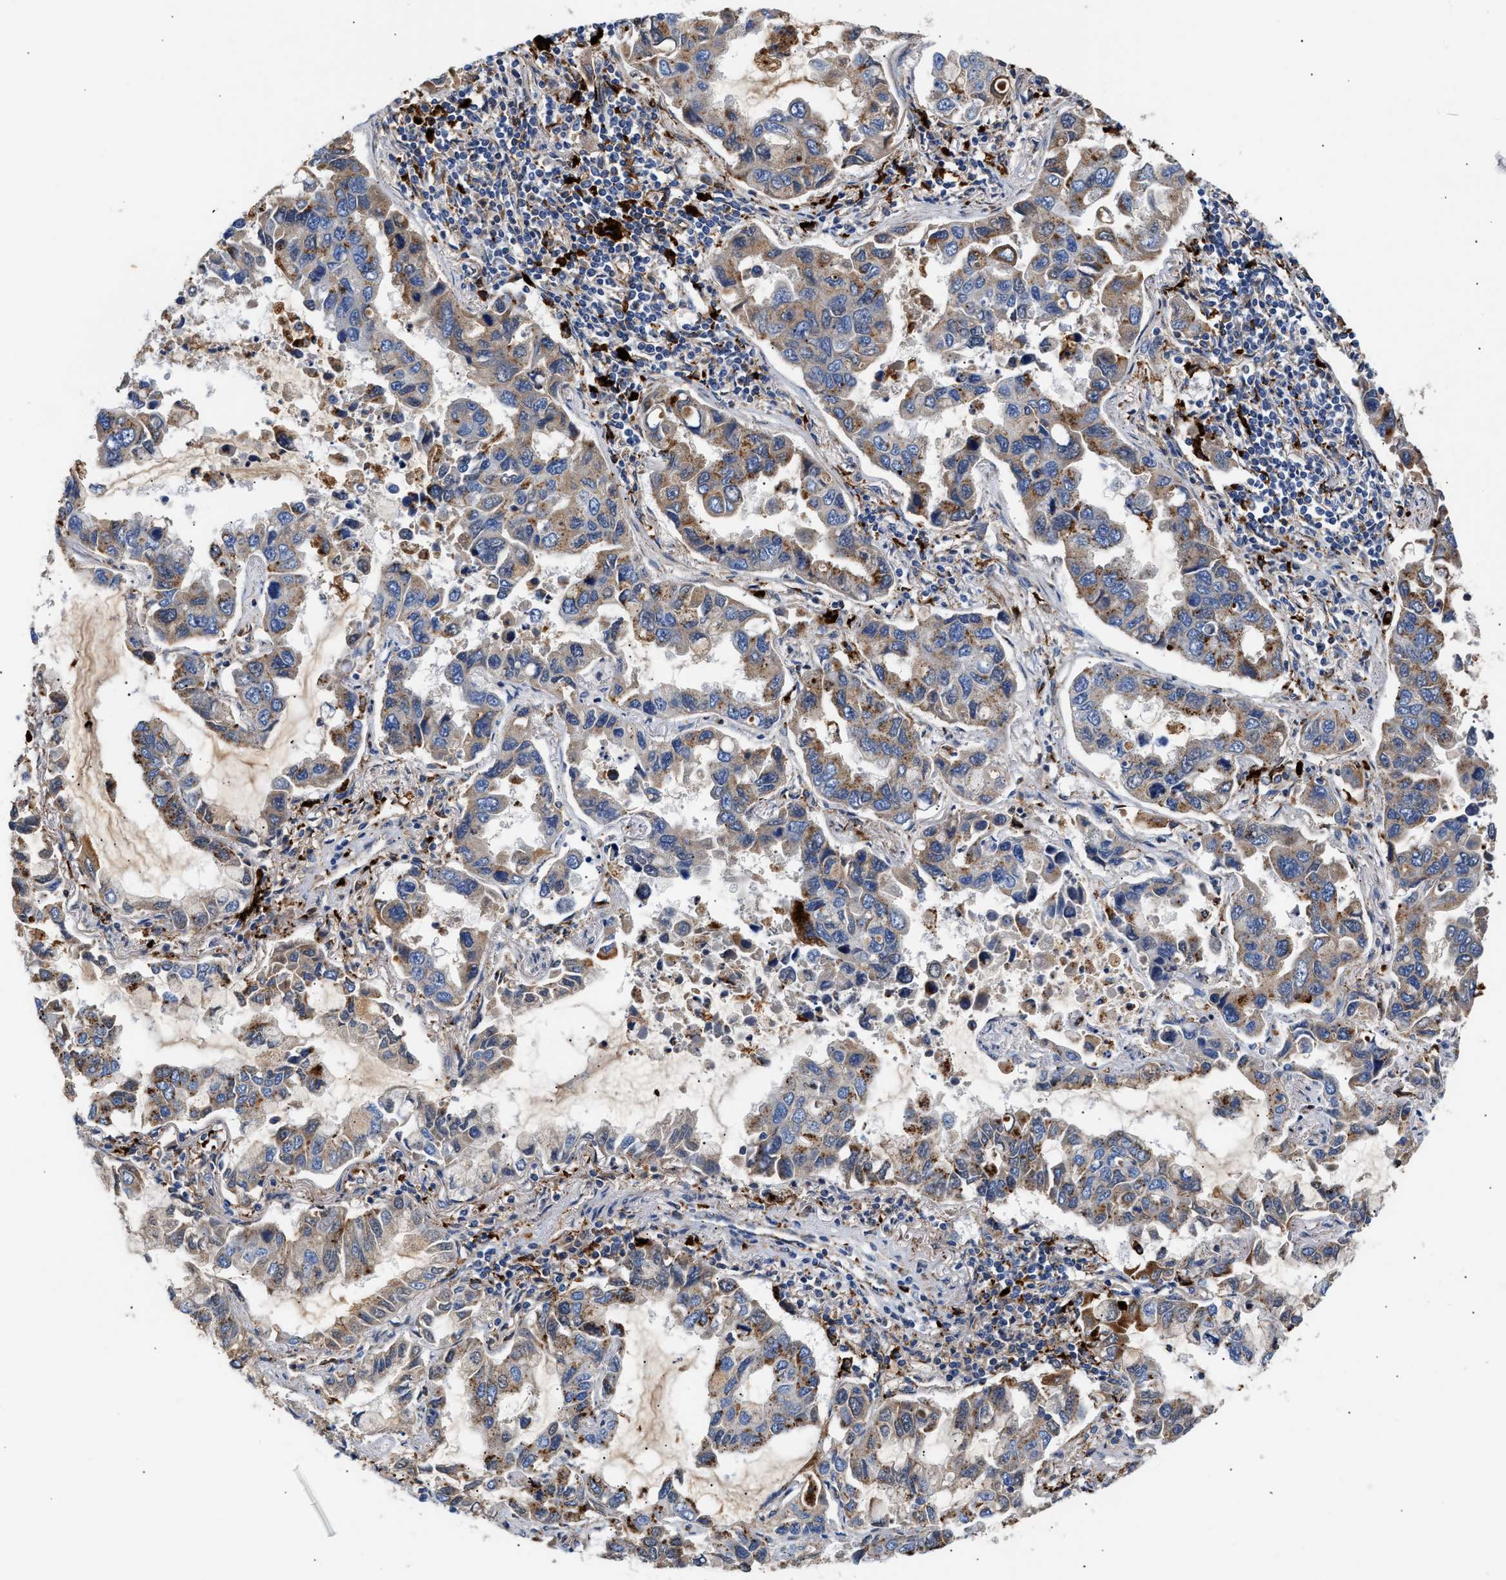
{"staining": {"intensity": "moderate", "quantity": ">75%", "location": "cytoplasmic/membranous"}, "tissue": "lung cancer", "cell_type": "Tumor cells", "image_type": "cancer", "snomed": [{"axis": "morphology", "description": "Adenocarcinoma, NOS"}, {"axis": "topography", "description": "Lung"}], "caption": "Immunohistochemical staining of human lung cancer shows medium levels of moderate cytoplasmic/membranous protein expression in about >75% of tumor cells. Immunohistochemistry (ihc) stains the protein of interest in brown and the nuclei are stained blue.", "gene": "CCDC146", "patient": {"sex": "male", "age": 64}}